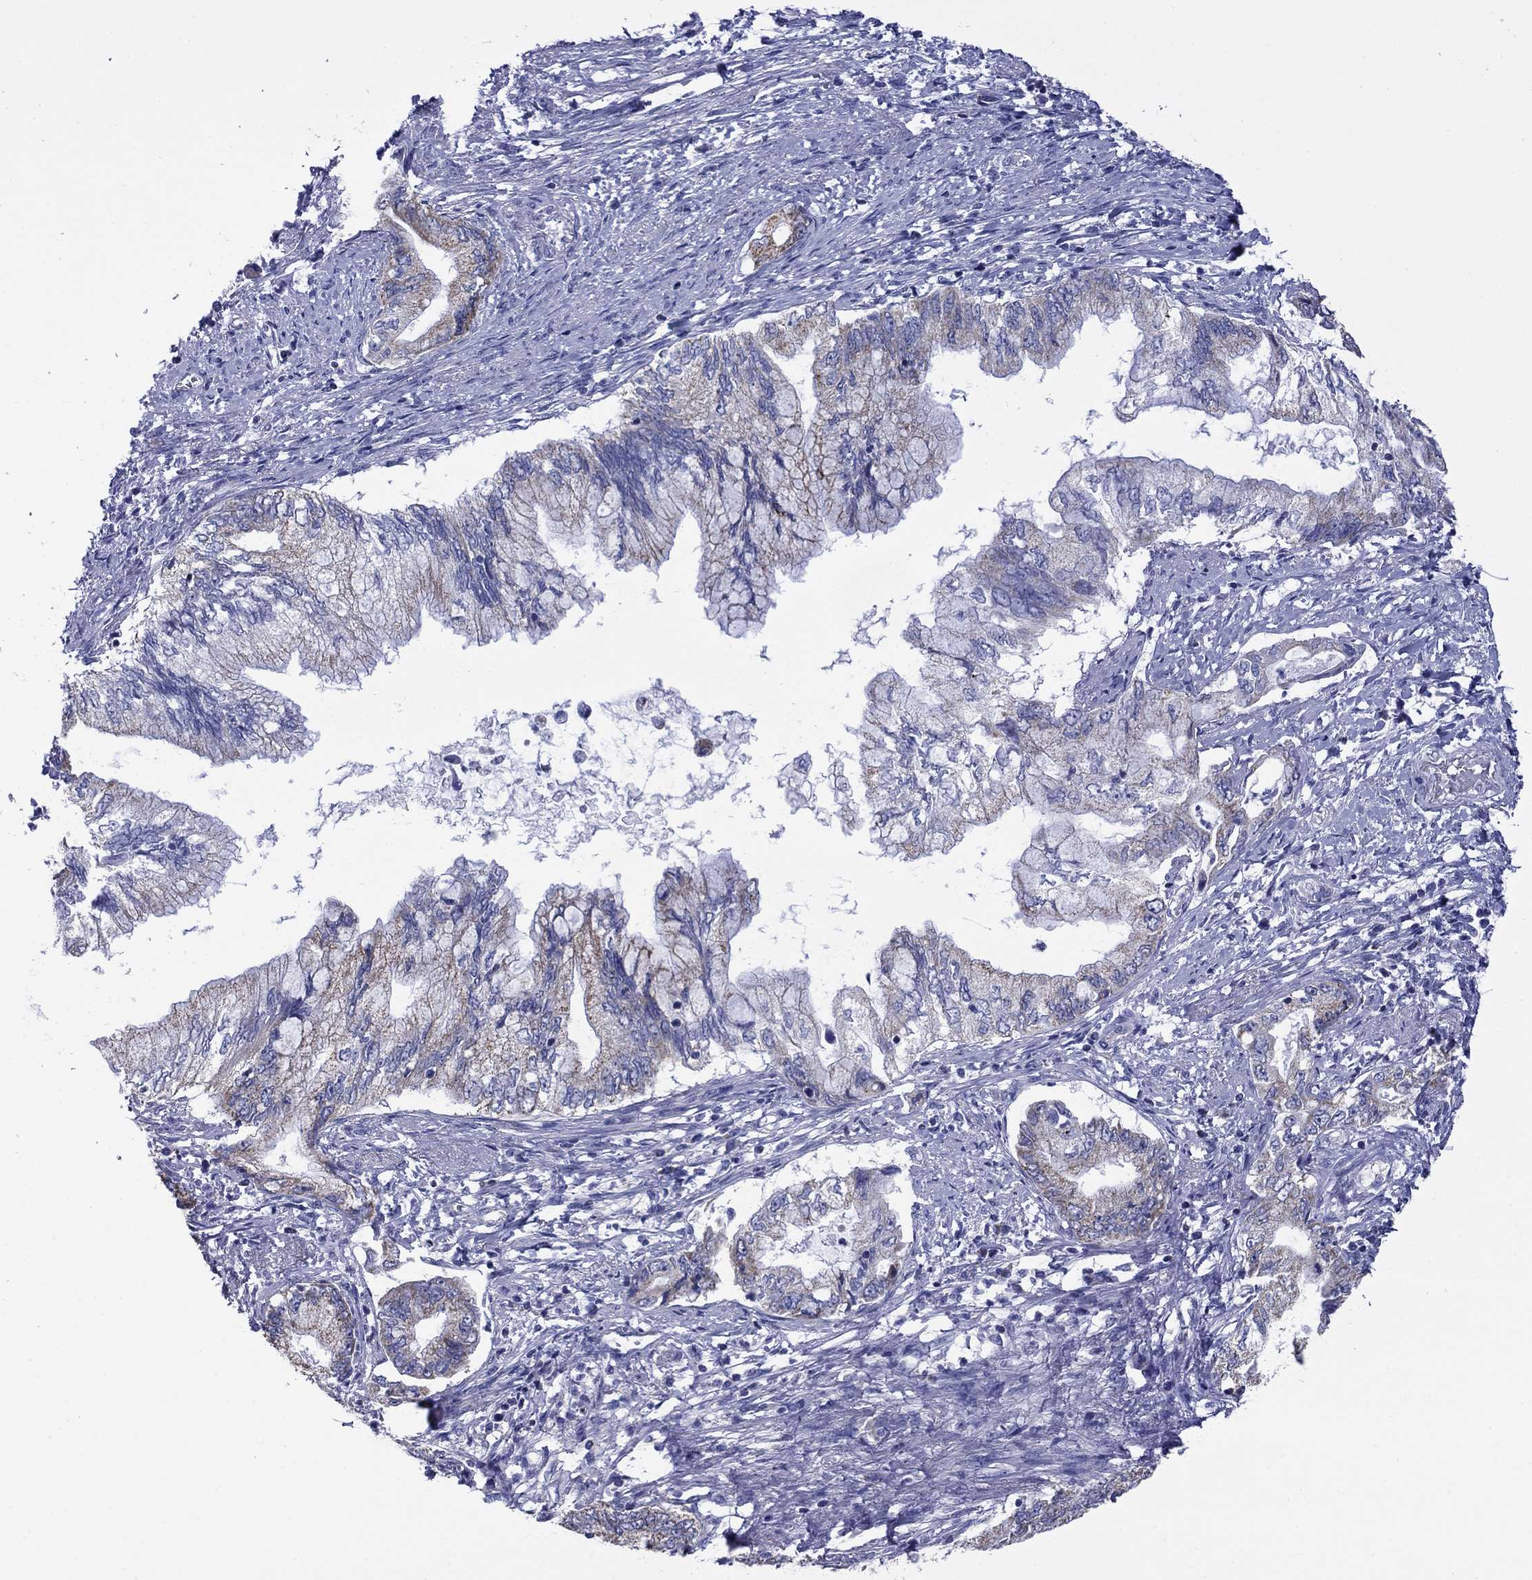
{"staining": {"intensity": "weak", "quantity": "<25%", "location": "cytoplasmic/membranous"}, "tissue": "pancreatic cancer", "cell_type": "Tumor cells", "image_type": "cancer", "snomed": [{"axis": "morphology", "description": "Adenocarcinoma, NOS"}, {"axis": "topography", "description": "Pancreas"}], "caption": "Protein analysis of pancreatic cancer displays no significant staining in tumor cells.", "gene": "ACADSB", "patient": {"sex": "female", "age": 73}}